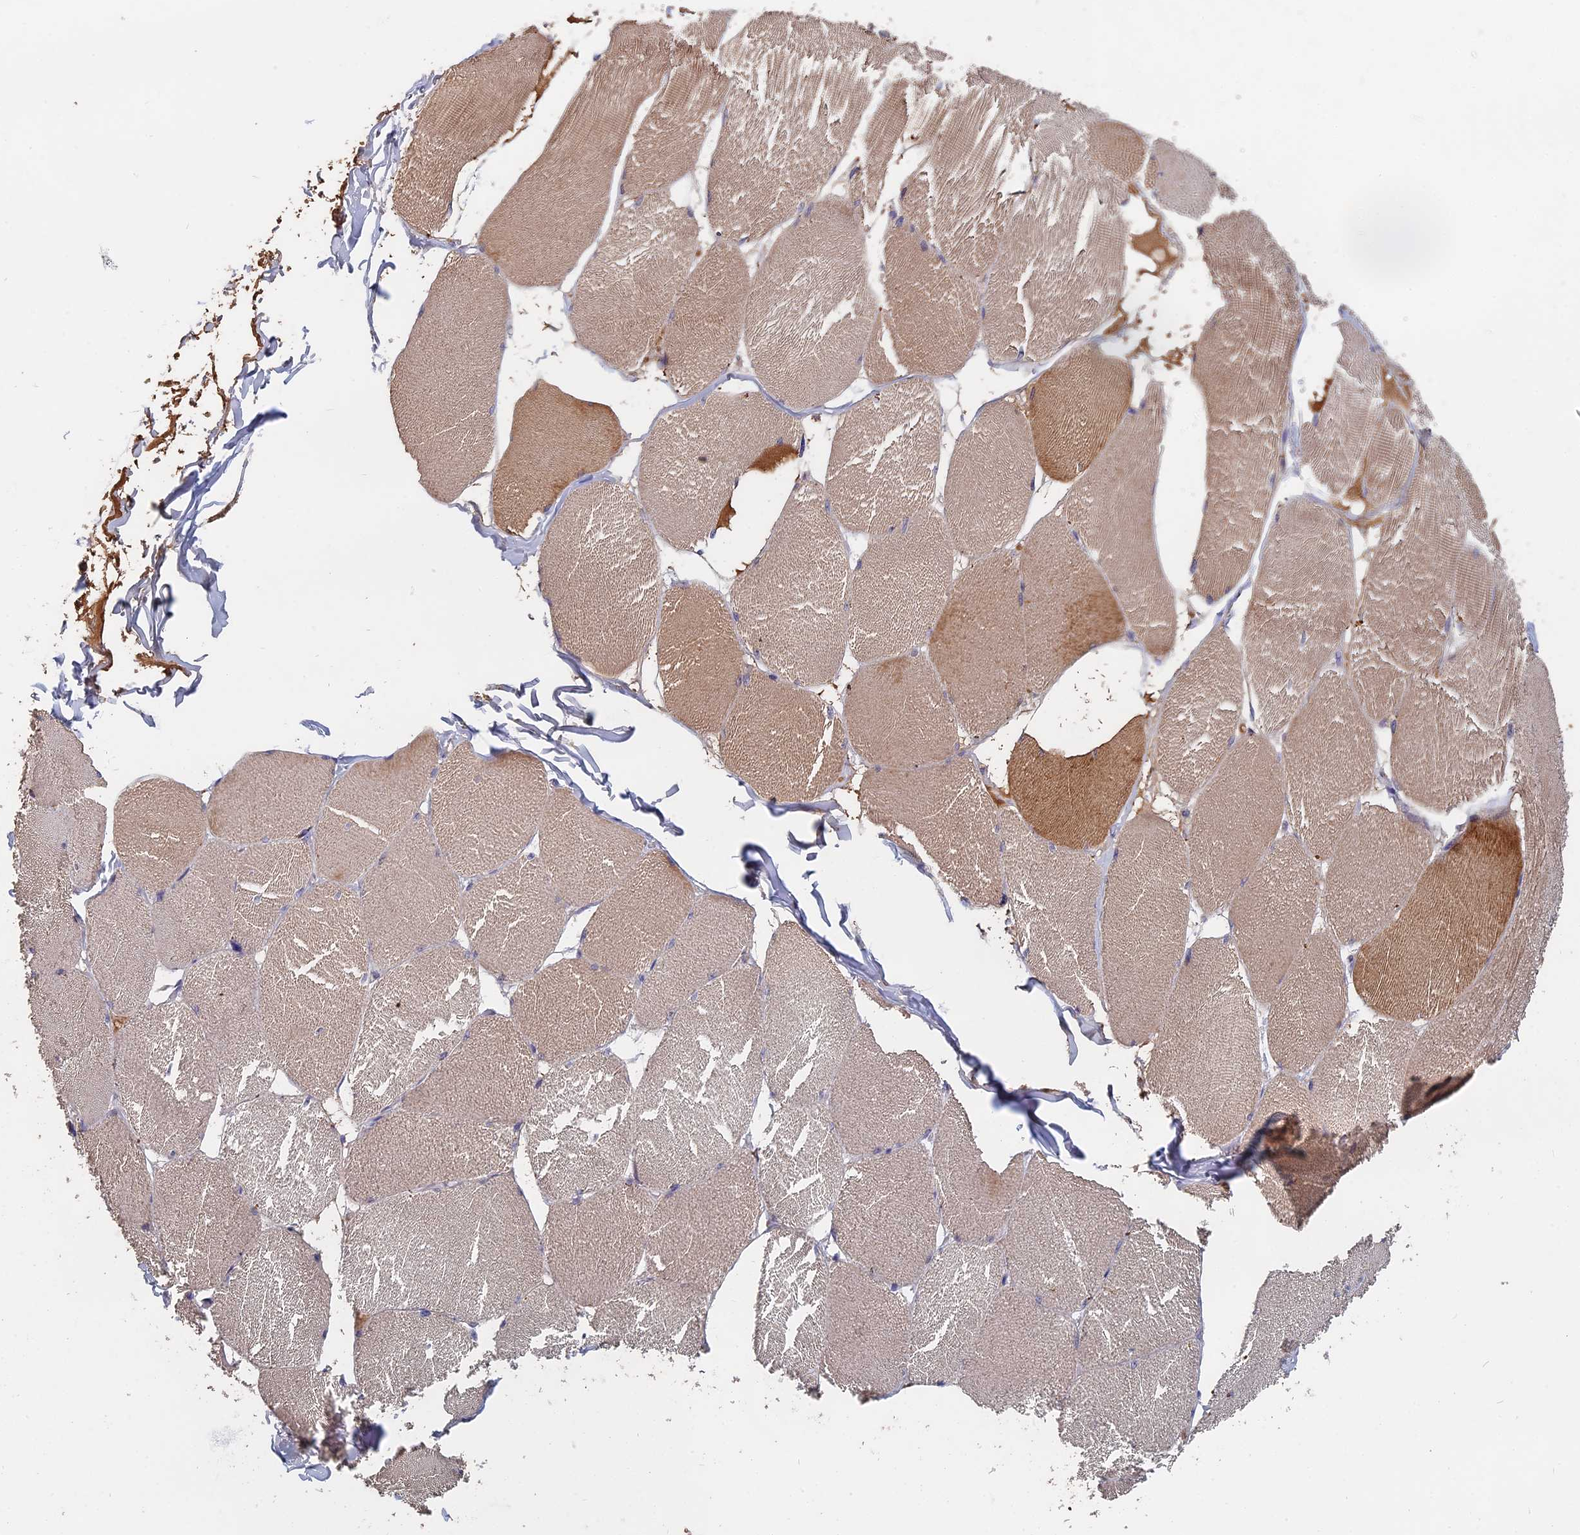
{"staining": {"intensity": "weak", "quantity": ">75%", "location": "cytoplasmic/membranous"}, "tissue": "skeletal muscle", "cell_type": "Myocytes", "image_type": "normal", "snomed": [{"axis": "morphology", "description": "Normal tissue, NOS"}, {"axis": "topography", "description": "Skin"}, {"axis": "topography", "description": "Skeletal muscle"}], "caption": "Immunohistochemical staining of normal skeletal muscle exhibits low levels of weak cytoplasmic/membranous staining in about >75% of myocytes.", "gene": "SLC33A1", "patient": {"sex": "male", "age": 83}}